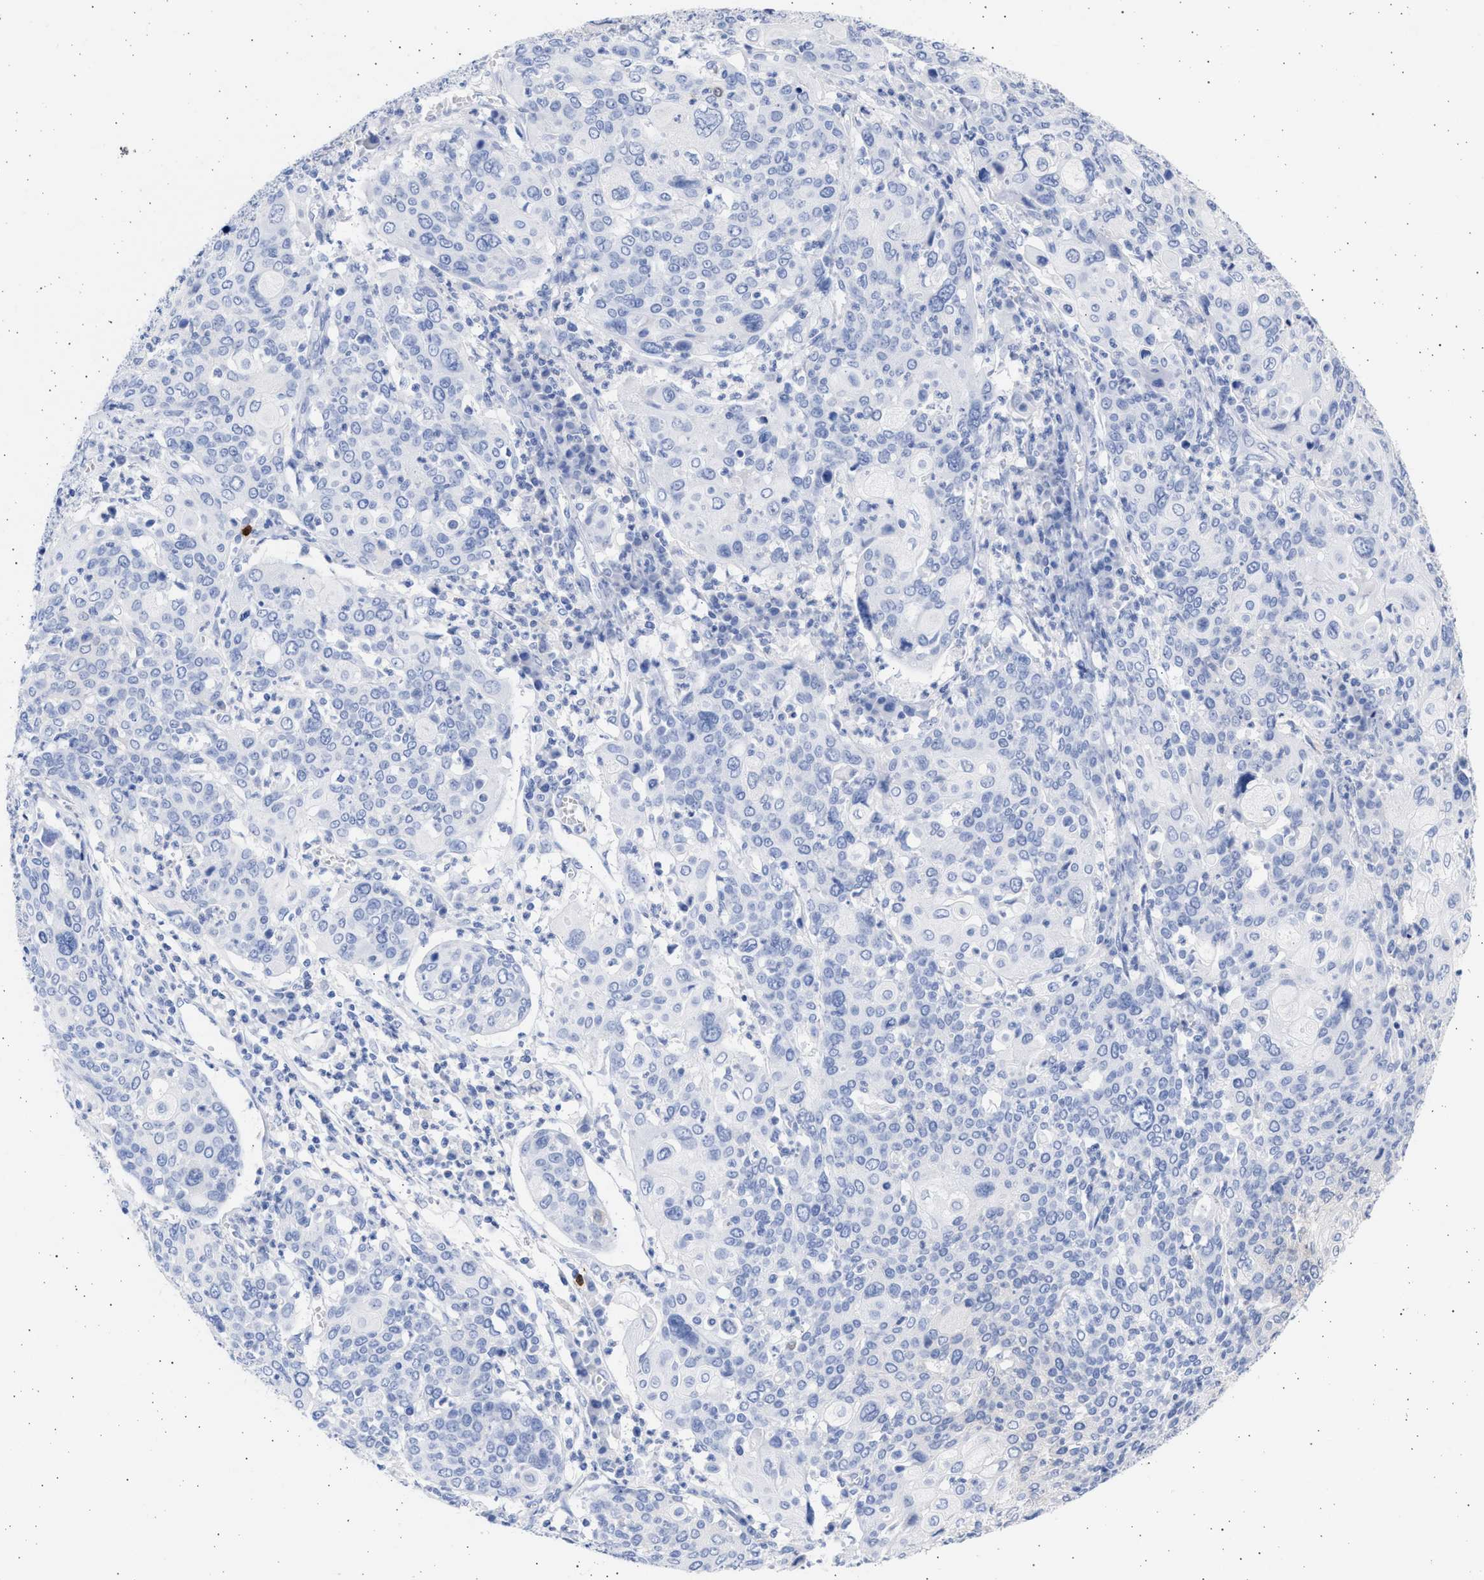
{"staining": {"intensity": "negative", "quantity": "none", "location": "none"}, "tissue": "cervical cancer", "cell_type": "Tumor cells", "image_type": "cancer", "snomed": [{"axis": "morphology", "description": "Squamous cell carcinoma, NOS"}, {"axis": "topography", "description": "Cervix"}], "caption": "A histopathology image of squamous cell carcinoma (cervical) stained for a protein demonstrates no brown staining in tumor cells.", "gene": "ALDOC", "patient": {"sex": "female", "age": 40}}